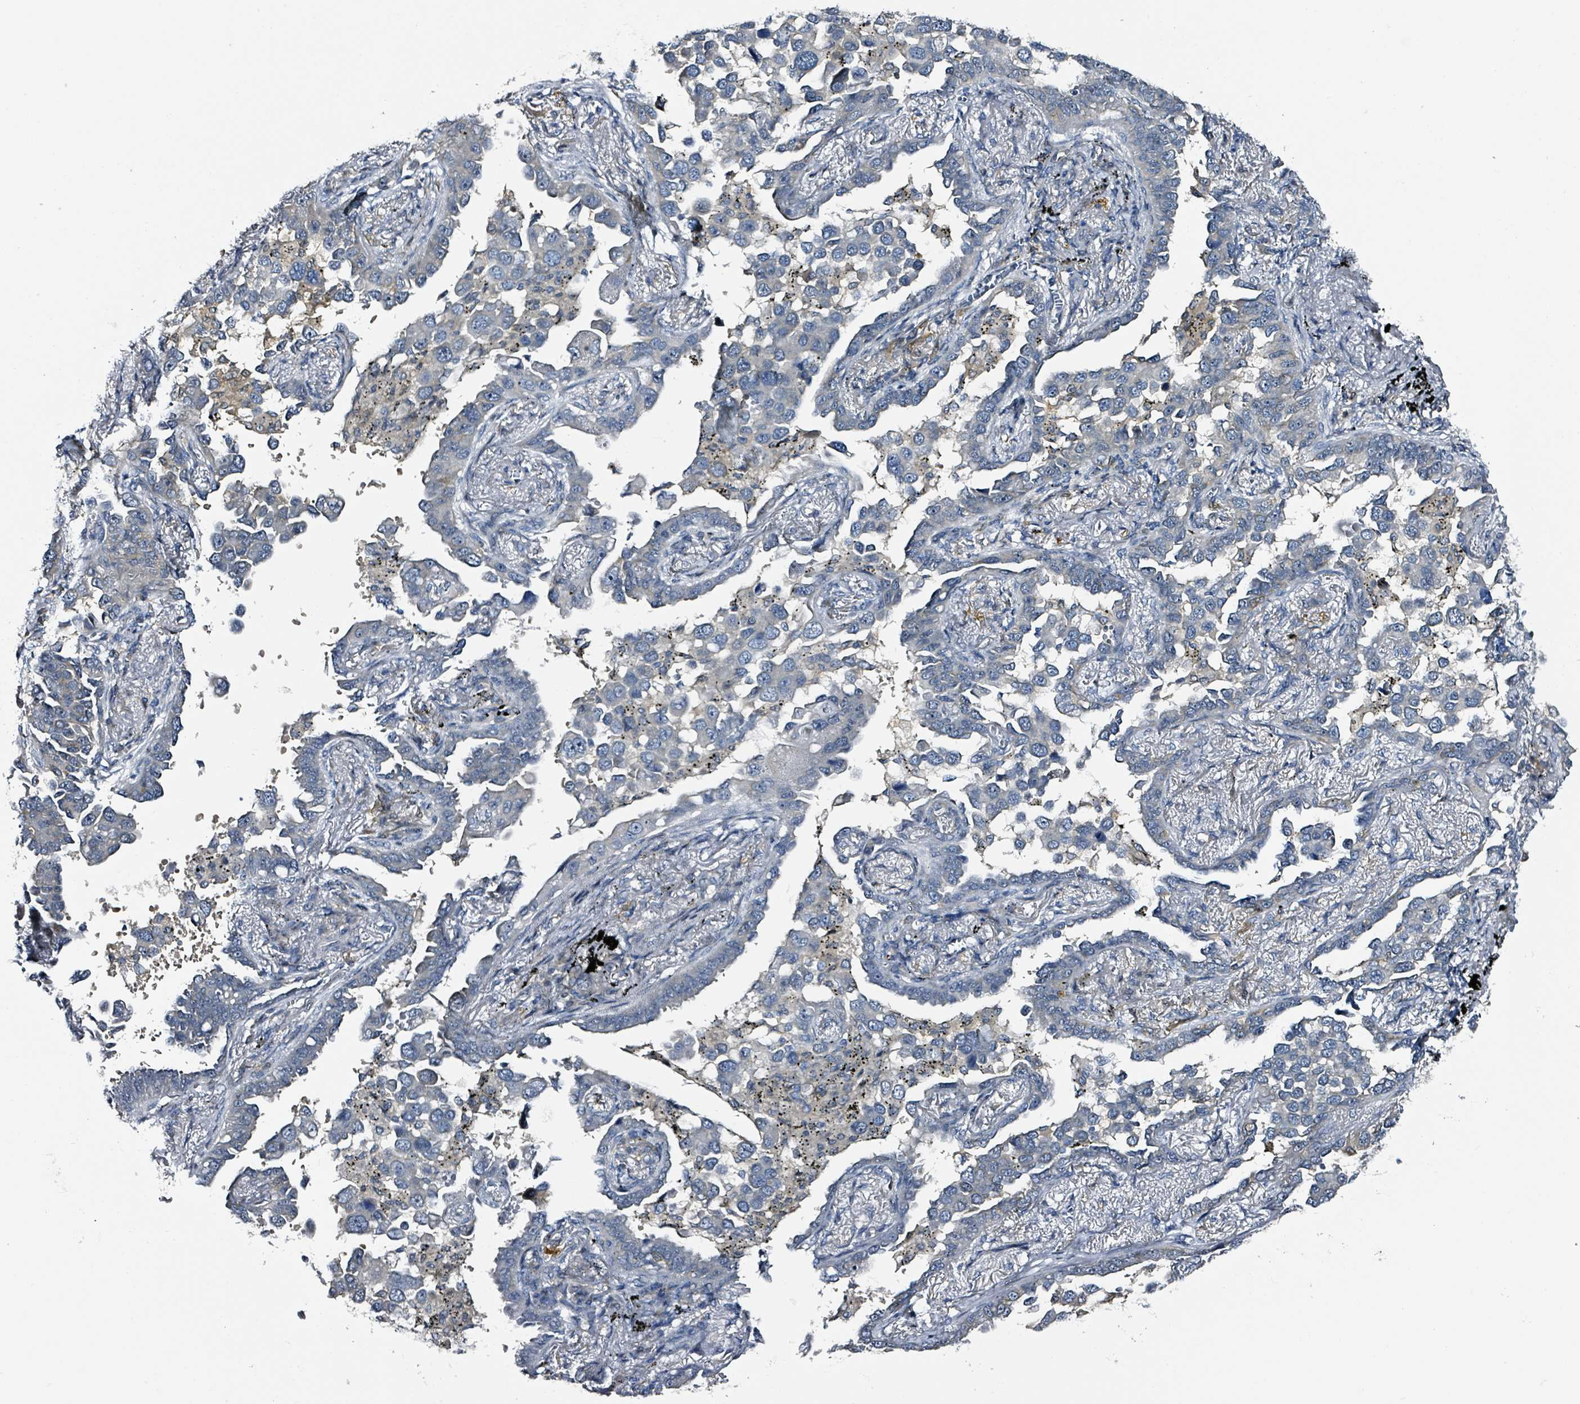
{"staining": {"intensity": "negative", "quantity": "none", "location": "none"}, "tissue": "lung cancer", "cell_type": "Tumor cells", "image_type": "cancer", "snomed": [{"axis": "morphology", "description": "Adenocarcinoma, NOS"}, {"axis": "topography", "description": "Lung"}], "caption": "This is an IHC histopathology image of lung cancer (adenocarcinoma). There is no positivity in tumor cells.", "gene": "B3GAT3", "patient": {"sex": "male", "age": 67}}